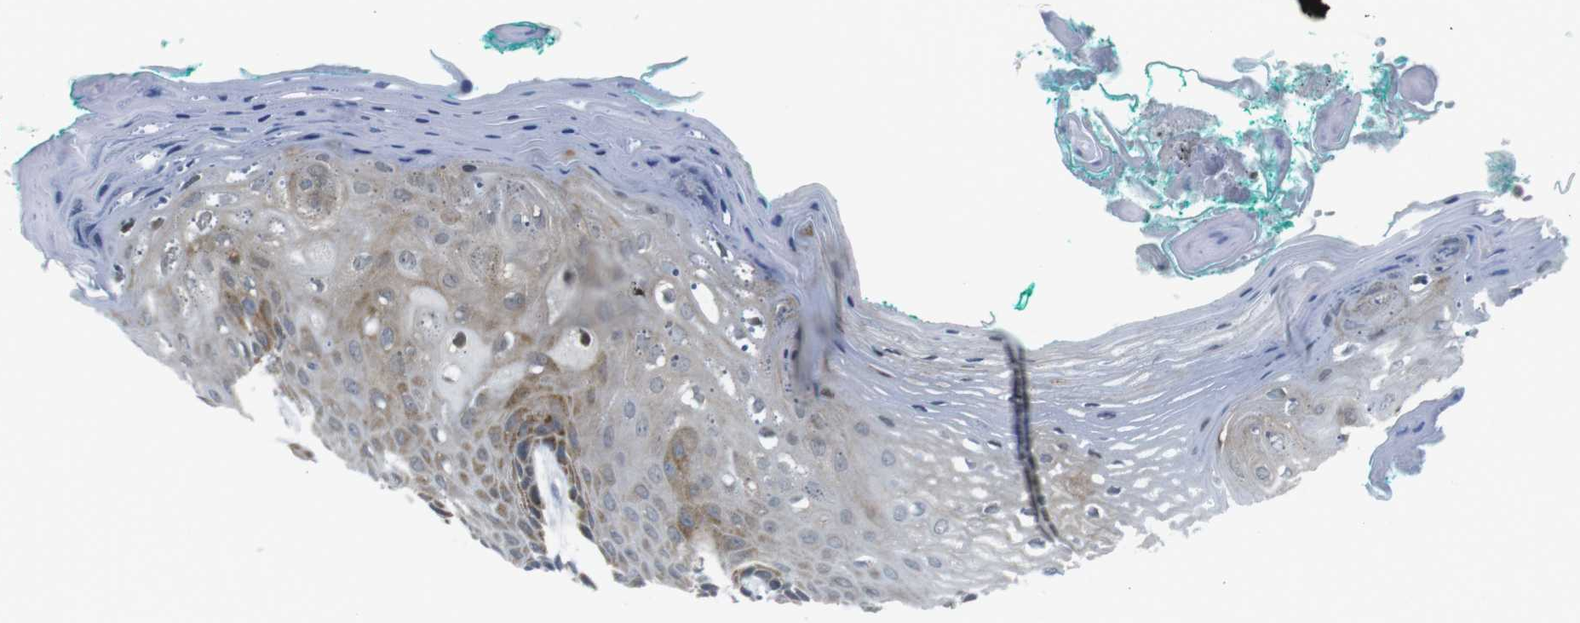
{"staining": {"intensity": "moderate", "quantity": "<25%", "location": "cytoplasmic/membranous"}, "tissue": "oral mucosa", "cell_type": "Squamous epithelial cells", "image_type": "normal", "snomed": [{"axis": "morphology", "description": "Normal tissue, NOS"}, {"axis": "topography", "description": "Skeletal muscle"}, {"axis": "topography", "description": "Oral tissue"}, {"axis": "topography", "description": "Peripheral nerve tissue"}], "caption": "Immunohistochemistry (DAB) staining of normal human oral mucosa reveals moderate cytoplasmic/membranous protein expression in approximately <25% of squamous epithelial cells. The staining is performed using DAB brown chromogen to label protein expression. The nuclei are counter-stained blue using hematoxylin.", "gene": "USP7", "patient": {"sex": "female", "age": 84}}